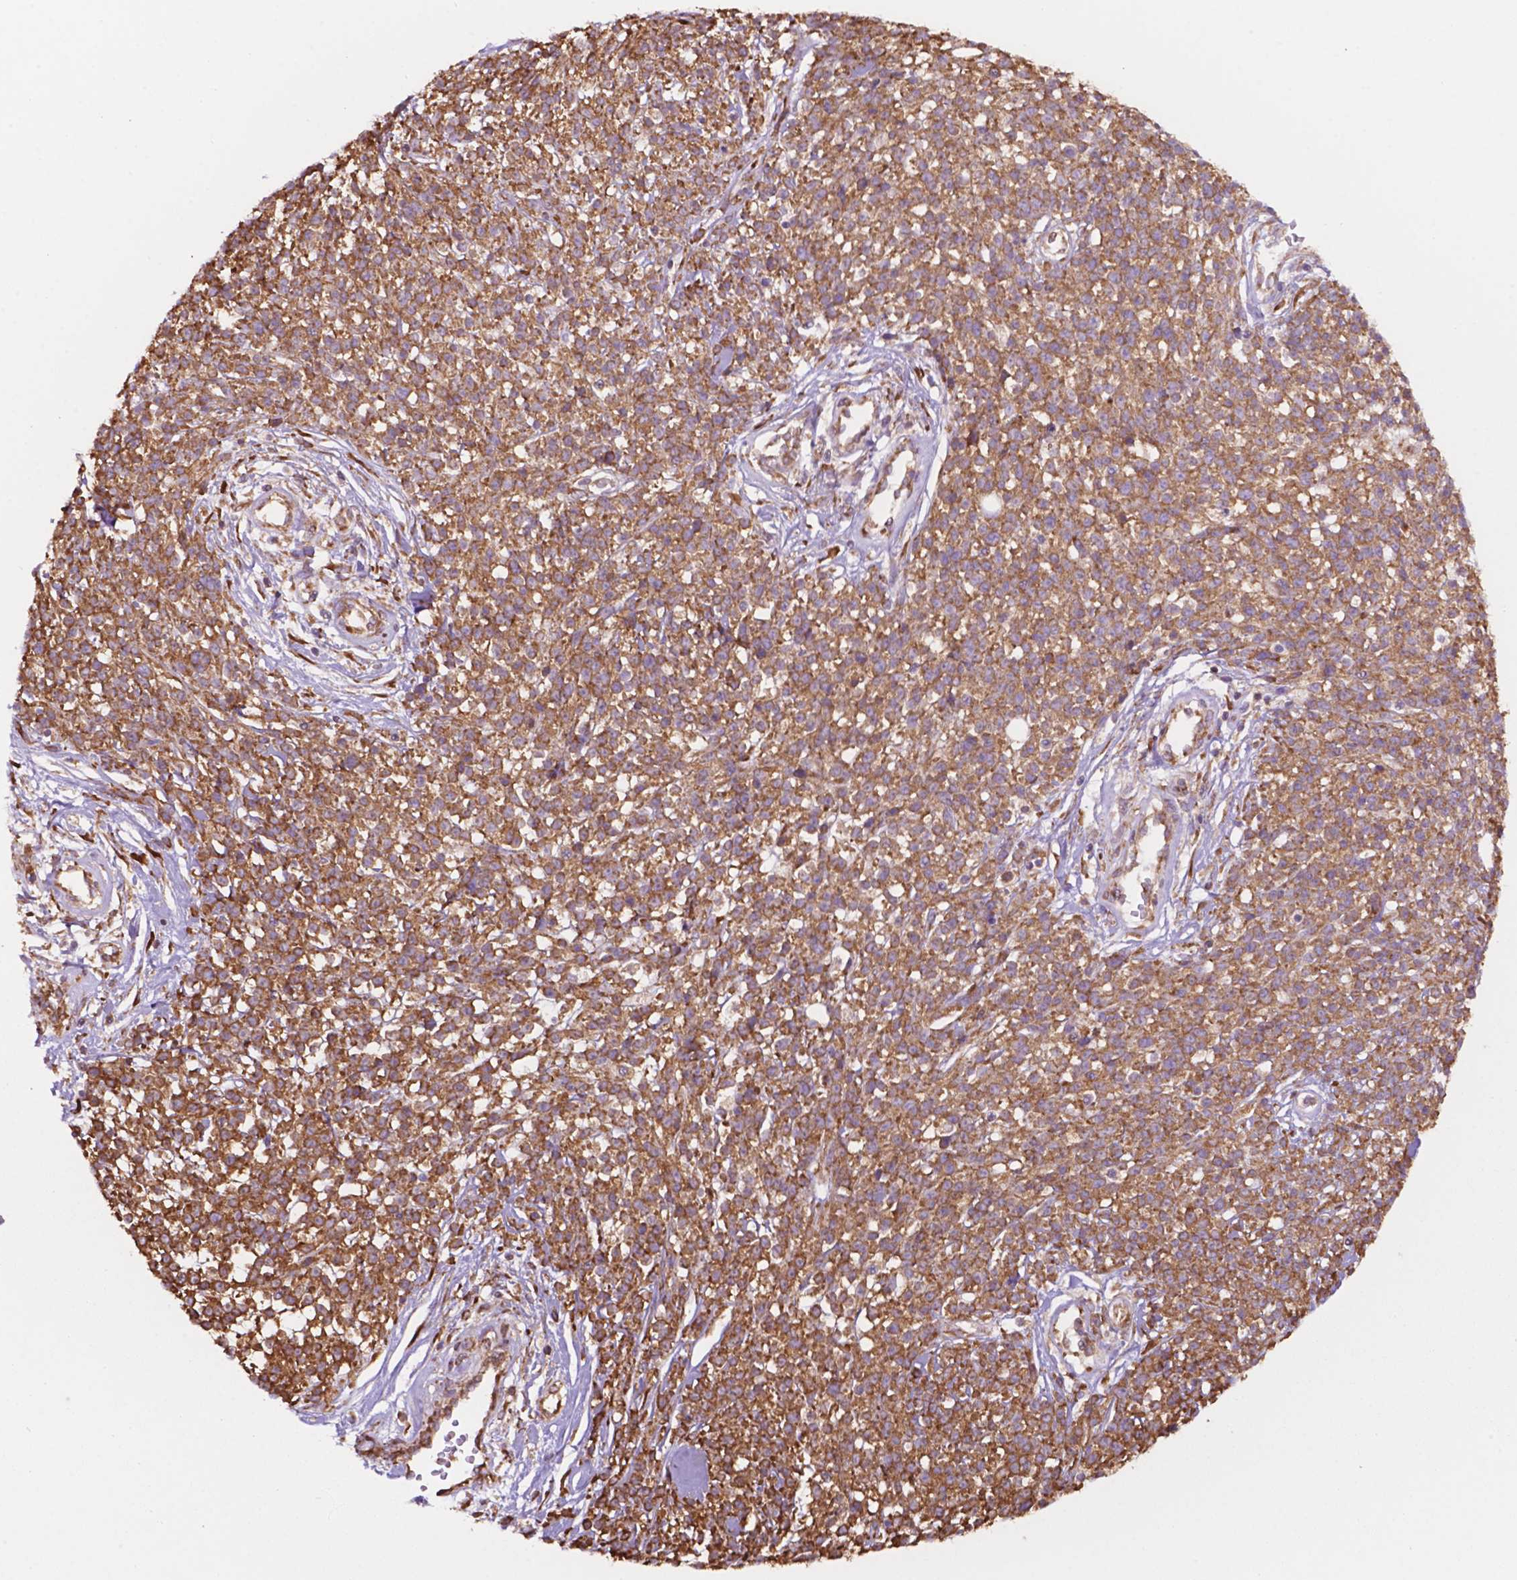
{"staining": {"intensity": "moderate", "quantity": ">75%", "location": "cytoplasmic/membranous"}, "tissue": "melanoma", "cell_type": "Tumor cells", "image_type": "cancer", "snomed": [{"axis": "morphology", "description": "Malignant melanoma, NOS"}, {"axis": "topography", "description": "Skin"}, {"axis": "topography", "description": "Skin of trunk"}], "caption": "Immunohistochemical staining of human malignant melanoma displays medium levels of moderate cytoplasmic/membranous positivity in about >75% of tumor cells.", "gene": "RPL29", "patient": {"sex": "male", "age": 74}}